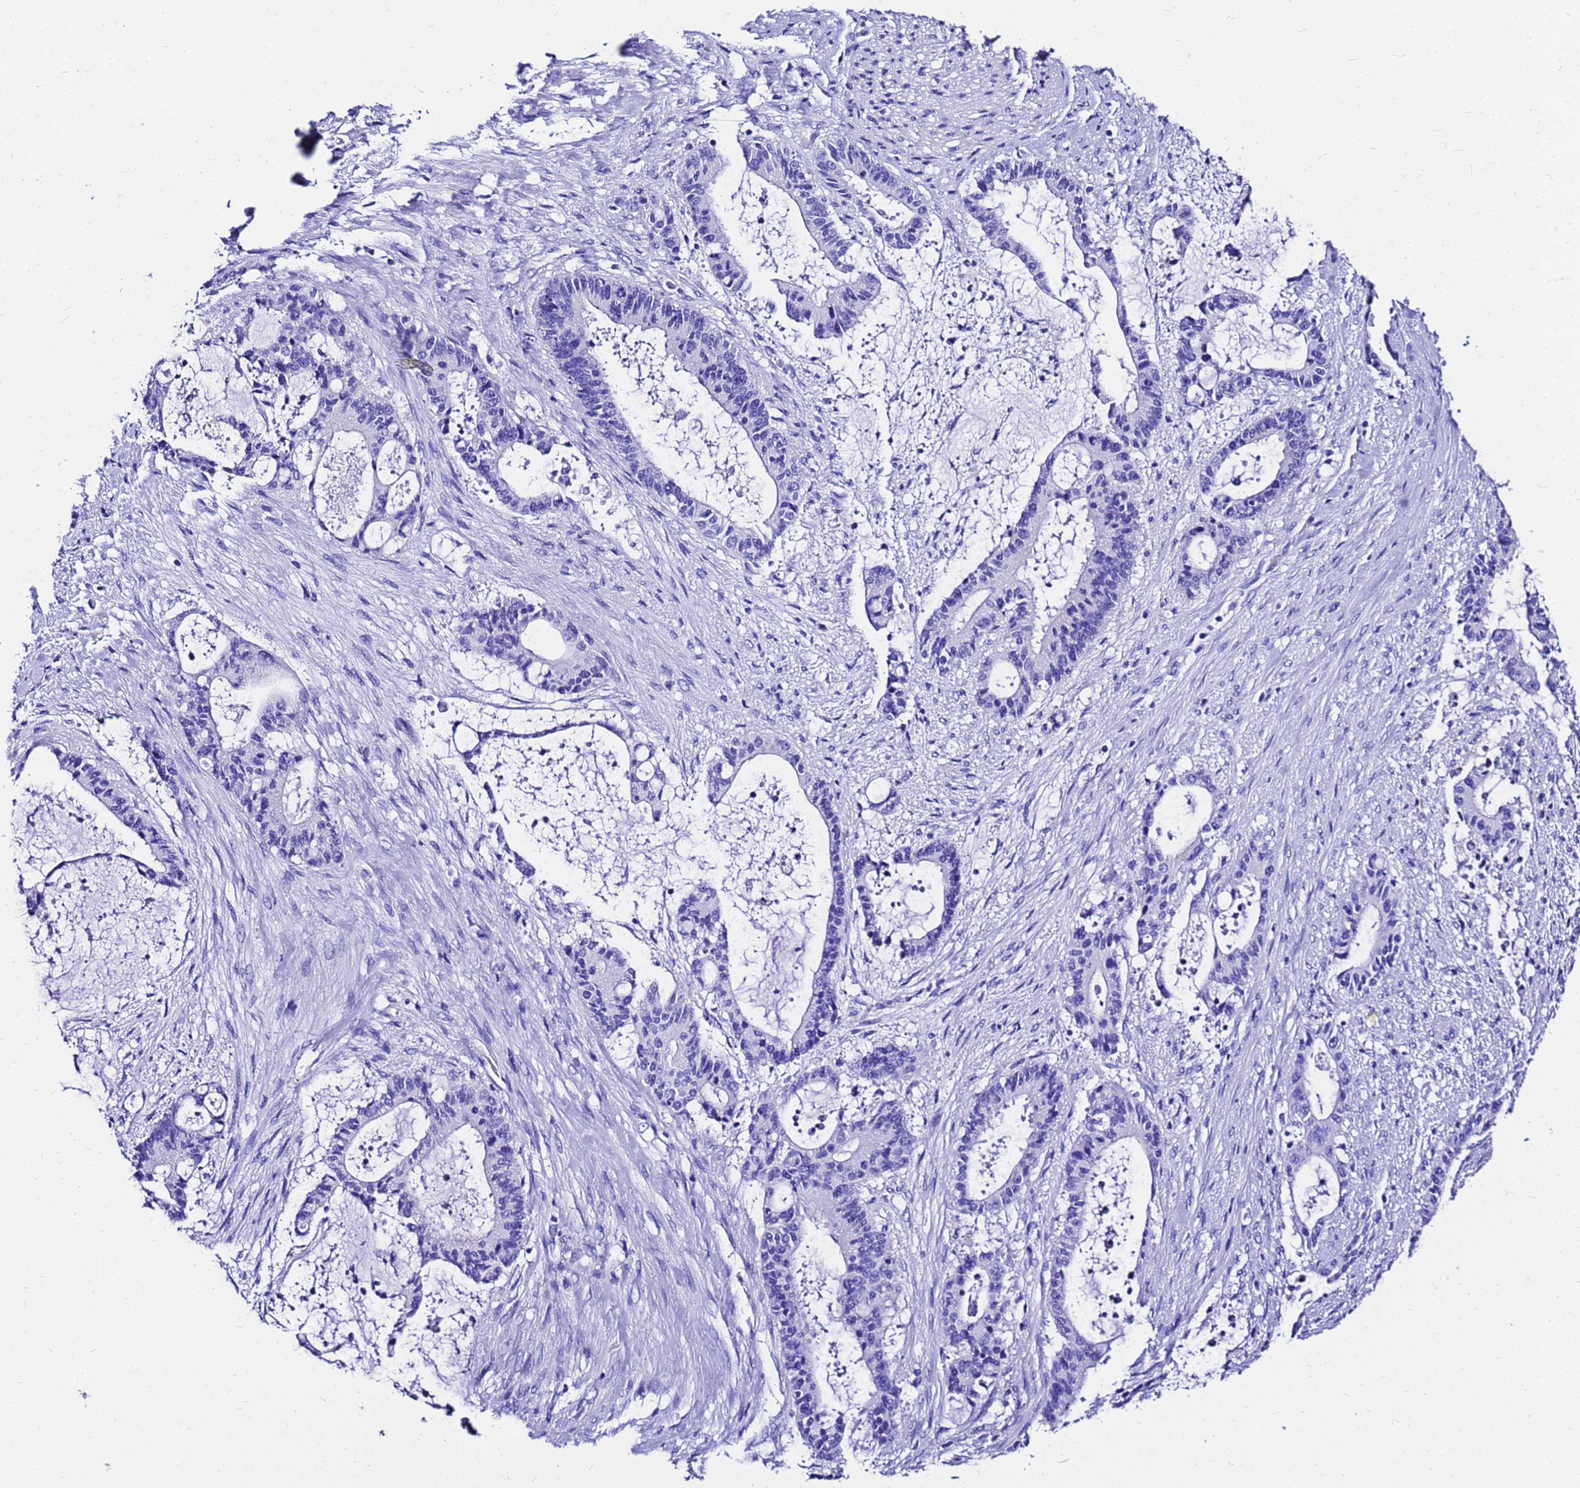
{"staining": {"intensity": "negative", "quantity": "none", "location": "none"}, "tissue": "liver cancer", "cell_type": "Tumor cells", "image_type": "cancer", "snomed": [{"axis": "morphology", "description": "Normal tissue, NOS"}, {"axis": "morphology", "description": "Cholangiocarcinoma"}, {"axis": "topography", "description": "Liver"}, {"axis": "topography", "description": "Peripheral nerve tissue"}], "caption": "This is an IHC histopathology image of cholangiocarcinoma (liver). There is no positivity in tumor cells.", "gene": "HERC4", "patient": {"sex": "female", "age": 73}}